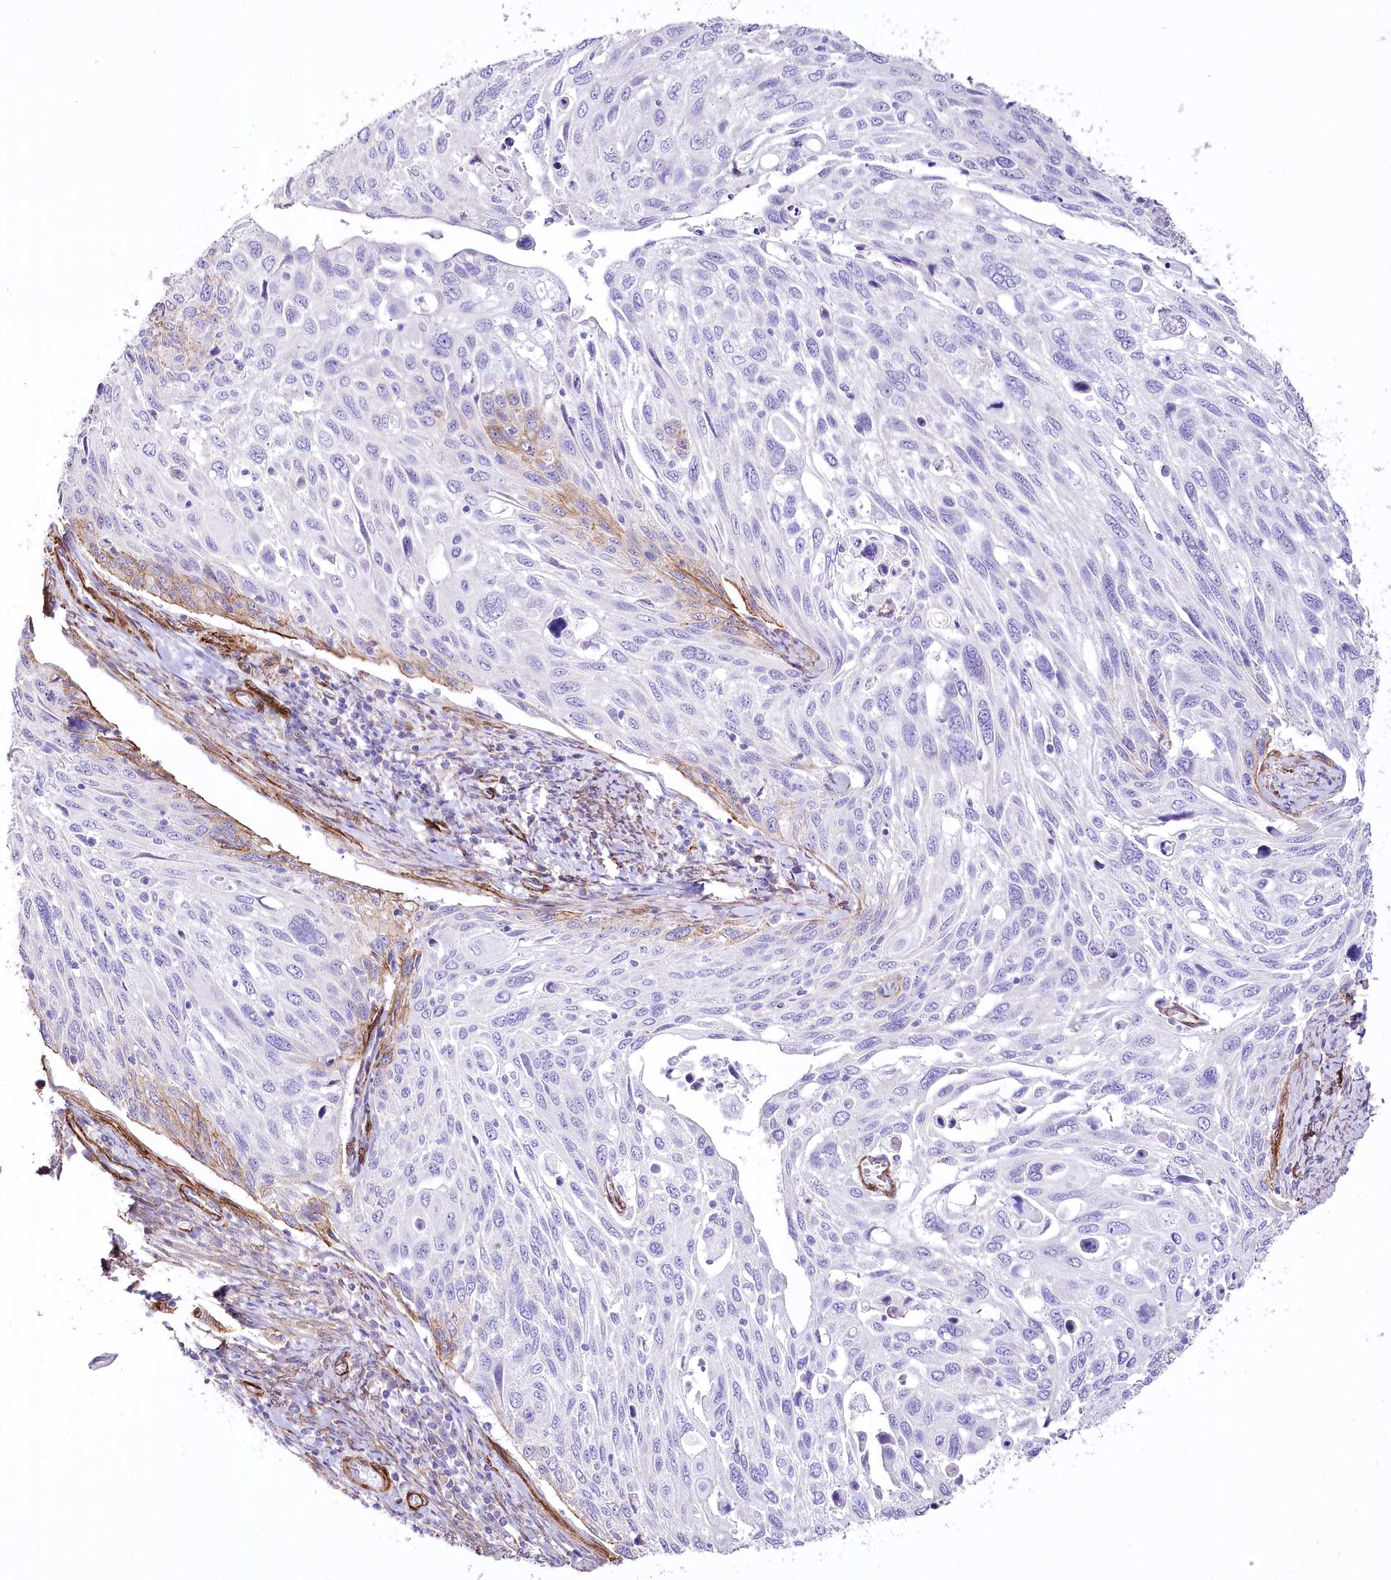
{"staining": {"intensity": "moderate", "quantity": "<25%", "location": "cytoplasmic/membranous"}, "tissue": "cervical cancer", "cell_type": "Tumor cells", "image_type": "cancer", "snomed": [{"axis": "morphology", "description": "Squamous cell carcinoma, NOS"}, {"axis": "topography", "description": "Cervix"}], "caption": "Approximately <25% of tumor cells in squamous cell carcinoma (cervical) demonstrate moderate cytoplasmic/membranous protein staining as visualized by brown immunohistochemical staining.", "gene": "SYNPO2", "patient": {"sex": "female", "age": 70}}